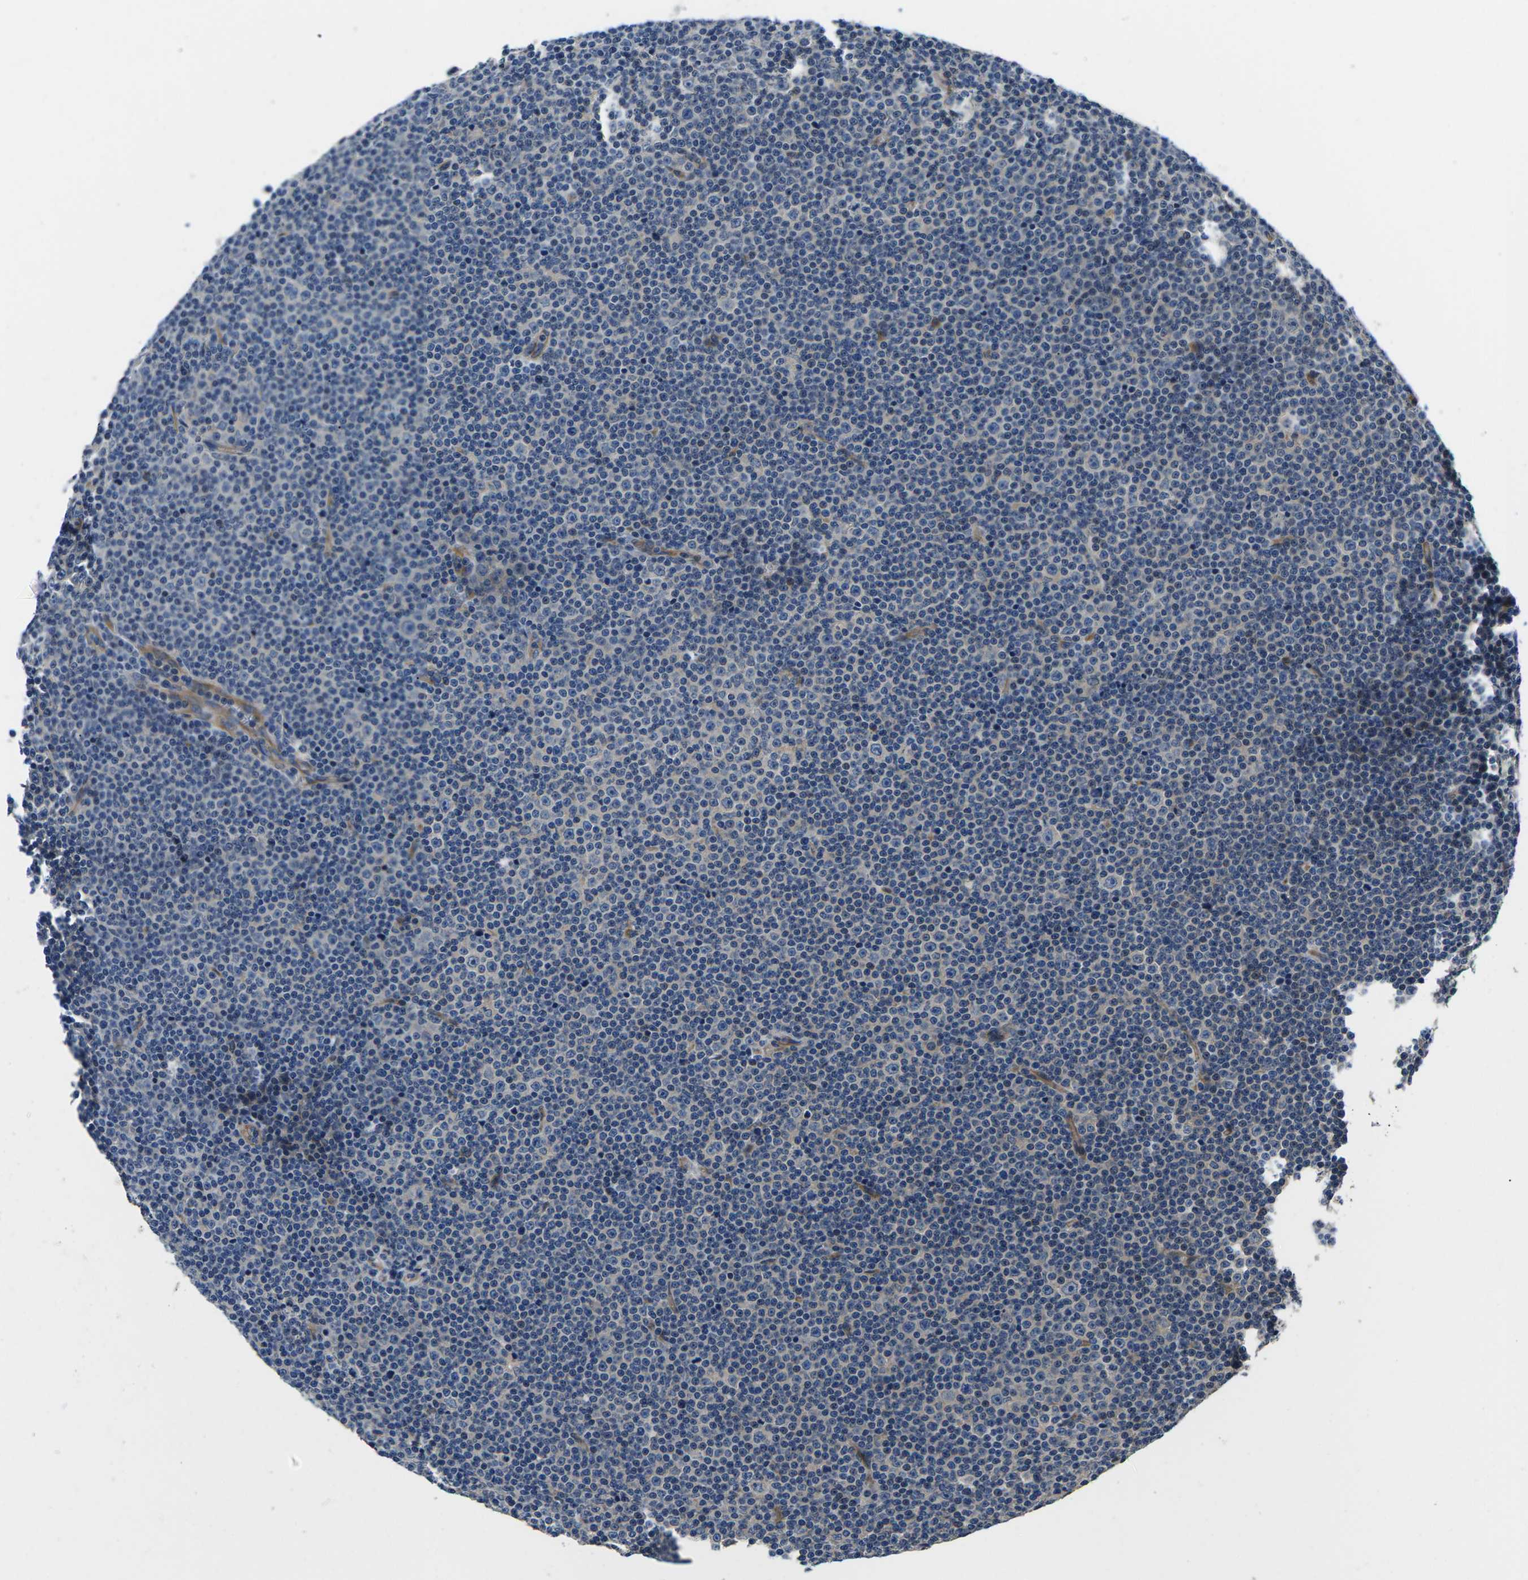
{"staining": {"intensity": "negative", "quantity": "none", "location": "none"}, "tissue": "lymphoma", "cell_type": "Tumor cells", "image_type": "cancer", "snomed": [{"axis": "morphology", "description": "Malignant lymphoma, non-Hodgkin's type, Low grade"}, {"axis": "topography", "description": "Lymph node"}], "caption": "An image of human low-grade malignant lymphoma, non-Hodgkin's type is negative for staining in tumor cells.", "gene": "PLCE1", "patient": {"sex": "female", "age": 67}}